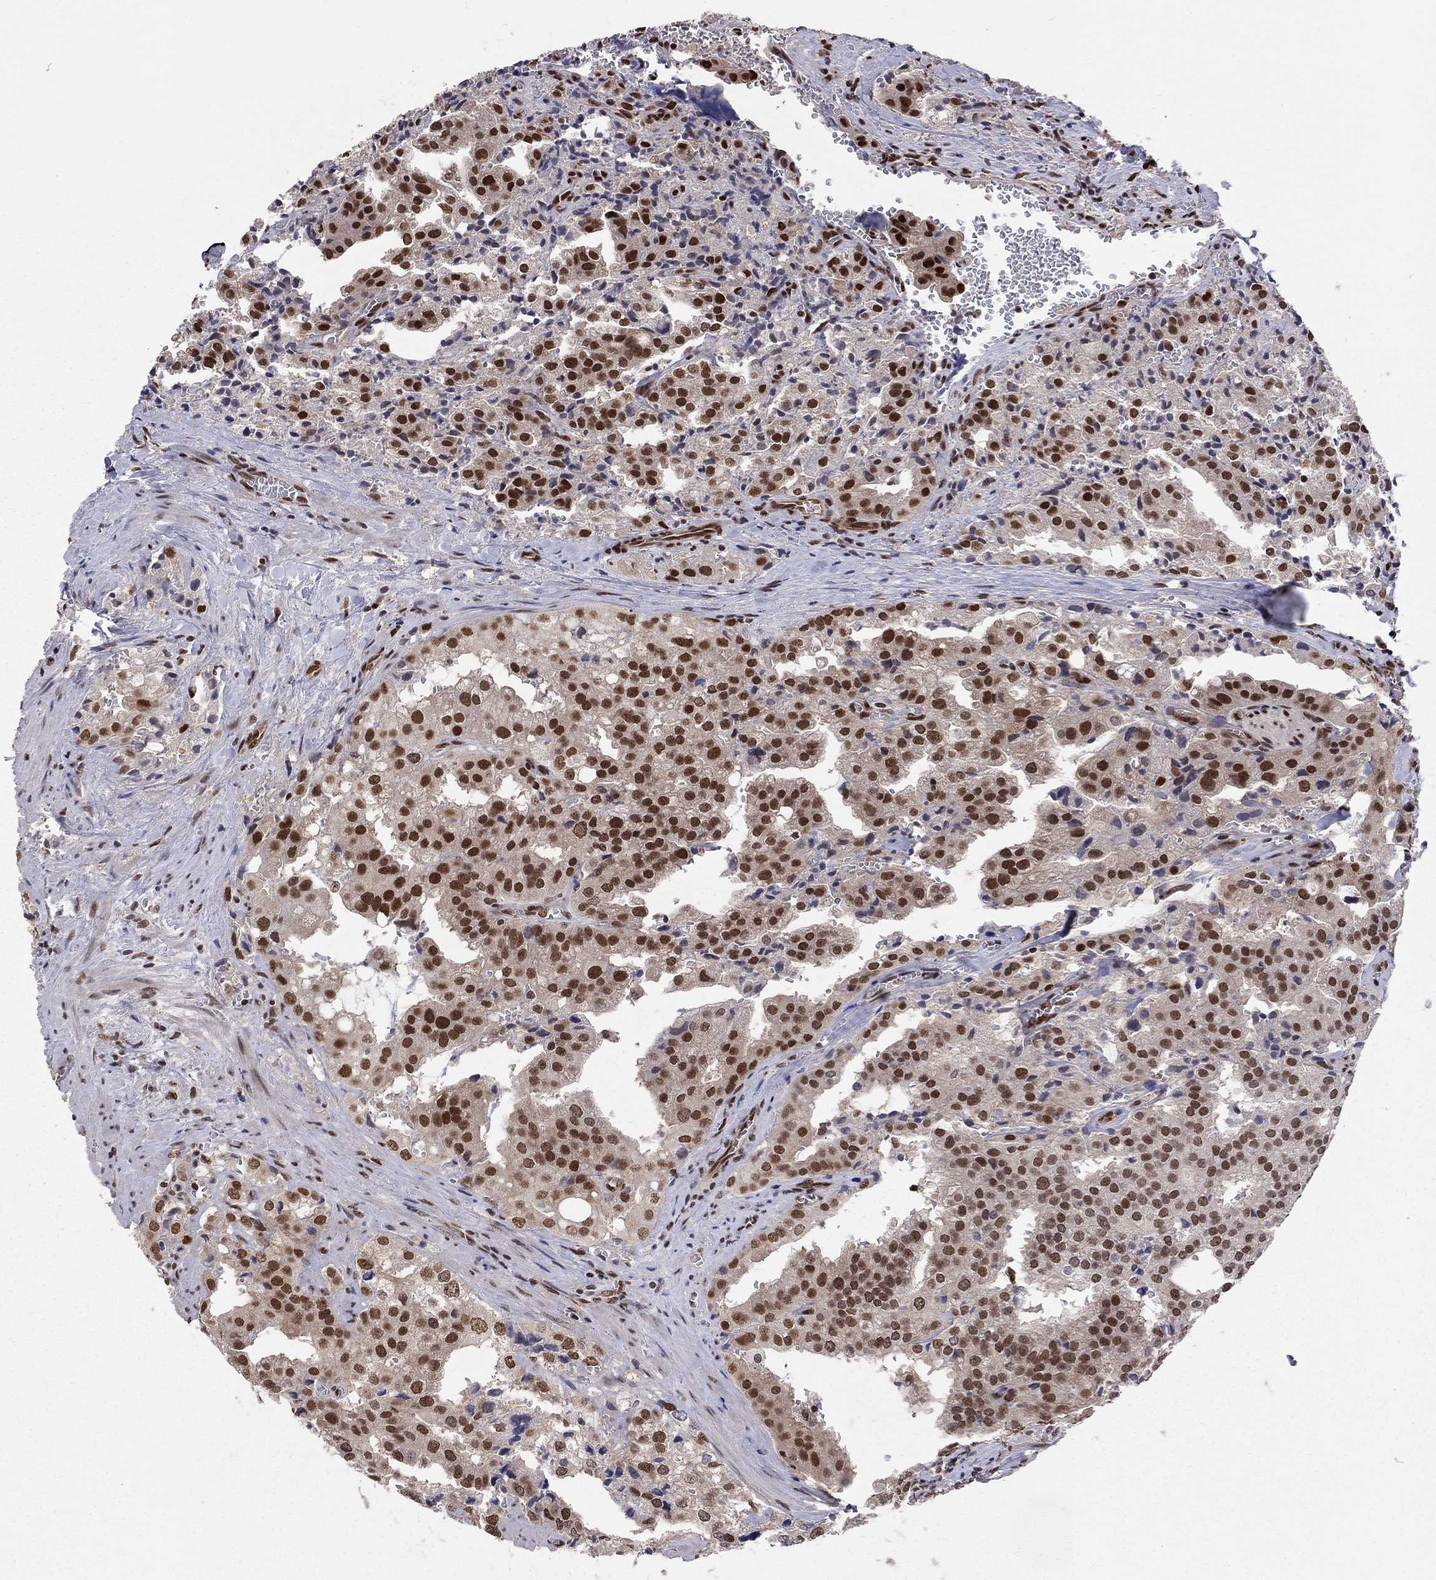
{"staining": {"intensity": "strong", "quantity": "25%-75%", "location": "nuclear"}, "tissue": "prostate cancer", "cell_type": "Tumor cells", "image_type": "cancer", "snomed": [{"axis": "morphology", "description": "Adenocarcinoma, High grade"}, {"axis": "topography", "description": "Prostate"}], "caption": "Immunohistochemical staining of adenocarcinoma (high-grade) (prostate) demonstrates high levels of strong nuclear positivity in approximately 25%-75% of tumor cells.", "gene": "SAP30L", "patient": {"sex": "male", "age": 68}}